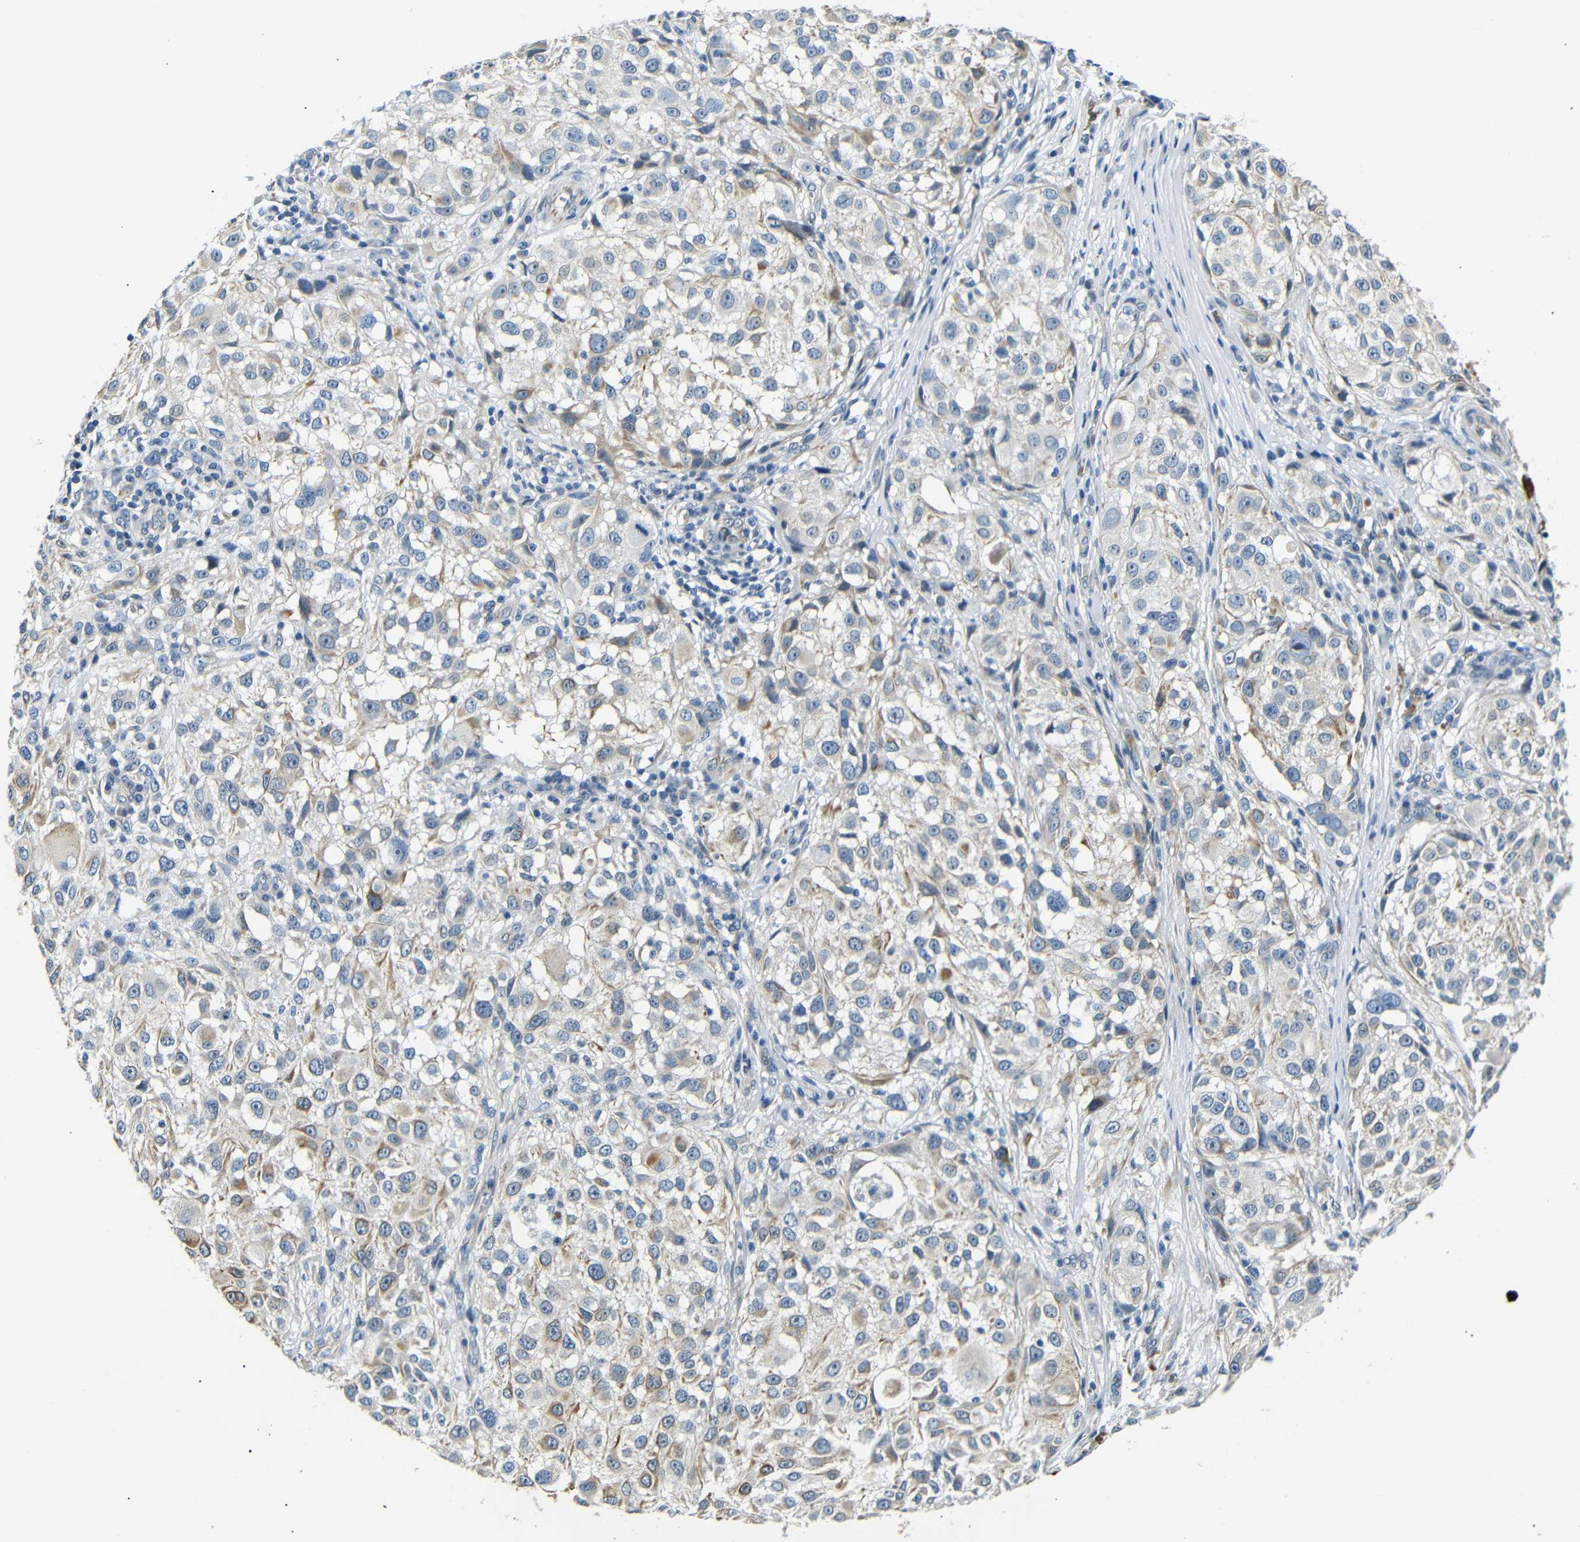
{"staining": {"intensity": "weak", "quantity": "<25%", "location": "cytoplasmic/membranous"}, "tissue": "melanoma", "cell_type": "Tumor cells", "image_type": "cancer", "snomed": [{"axis": "morphology", "description": "Necrosis, NOS"}, {"axis": "morphology", "description": "Malignant melanoma, NOS"}, {"axis": "topography", "description": "Skin"}], "caption": "Malignant melanoma was stained to show a protein in brown. There is no significant staining in tumor cells. (IHC, brightfield microscopy, high magnification).", "gene": "TAFA1", "patient": {"sex": "female", "age": 87}}